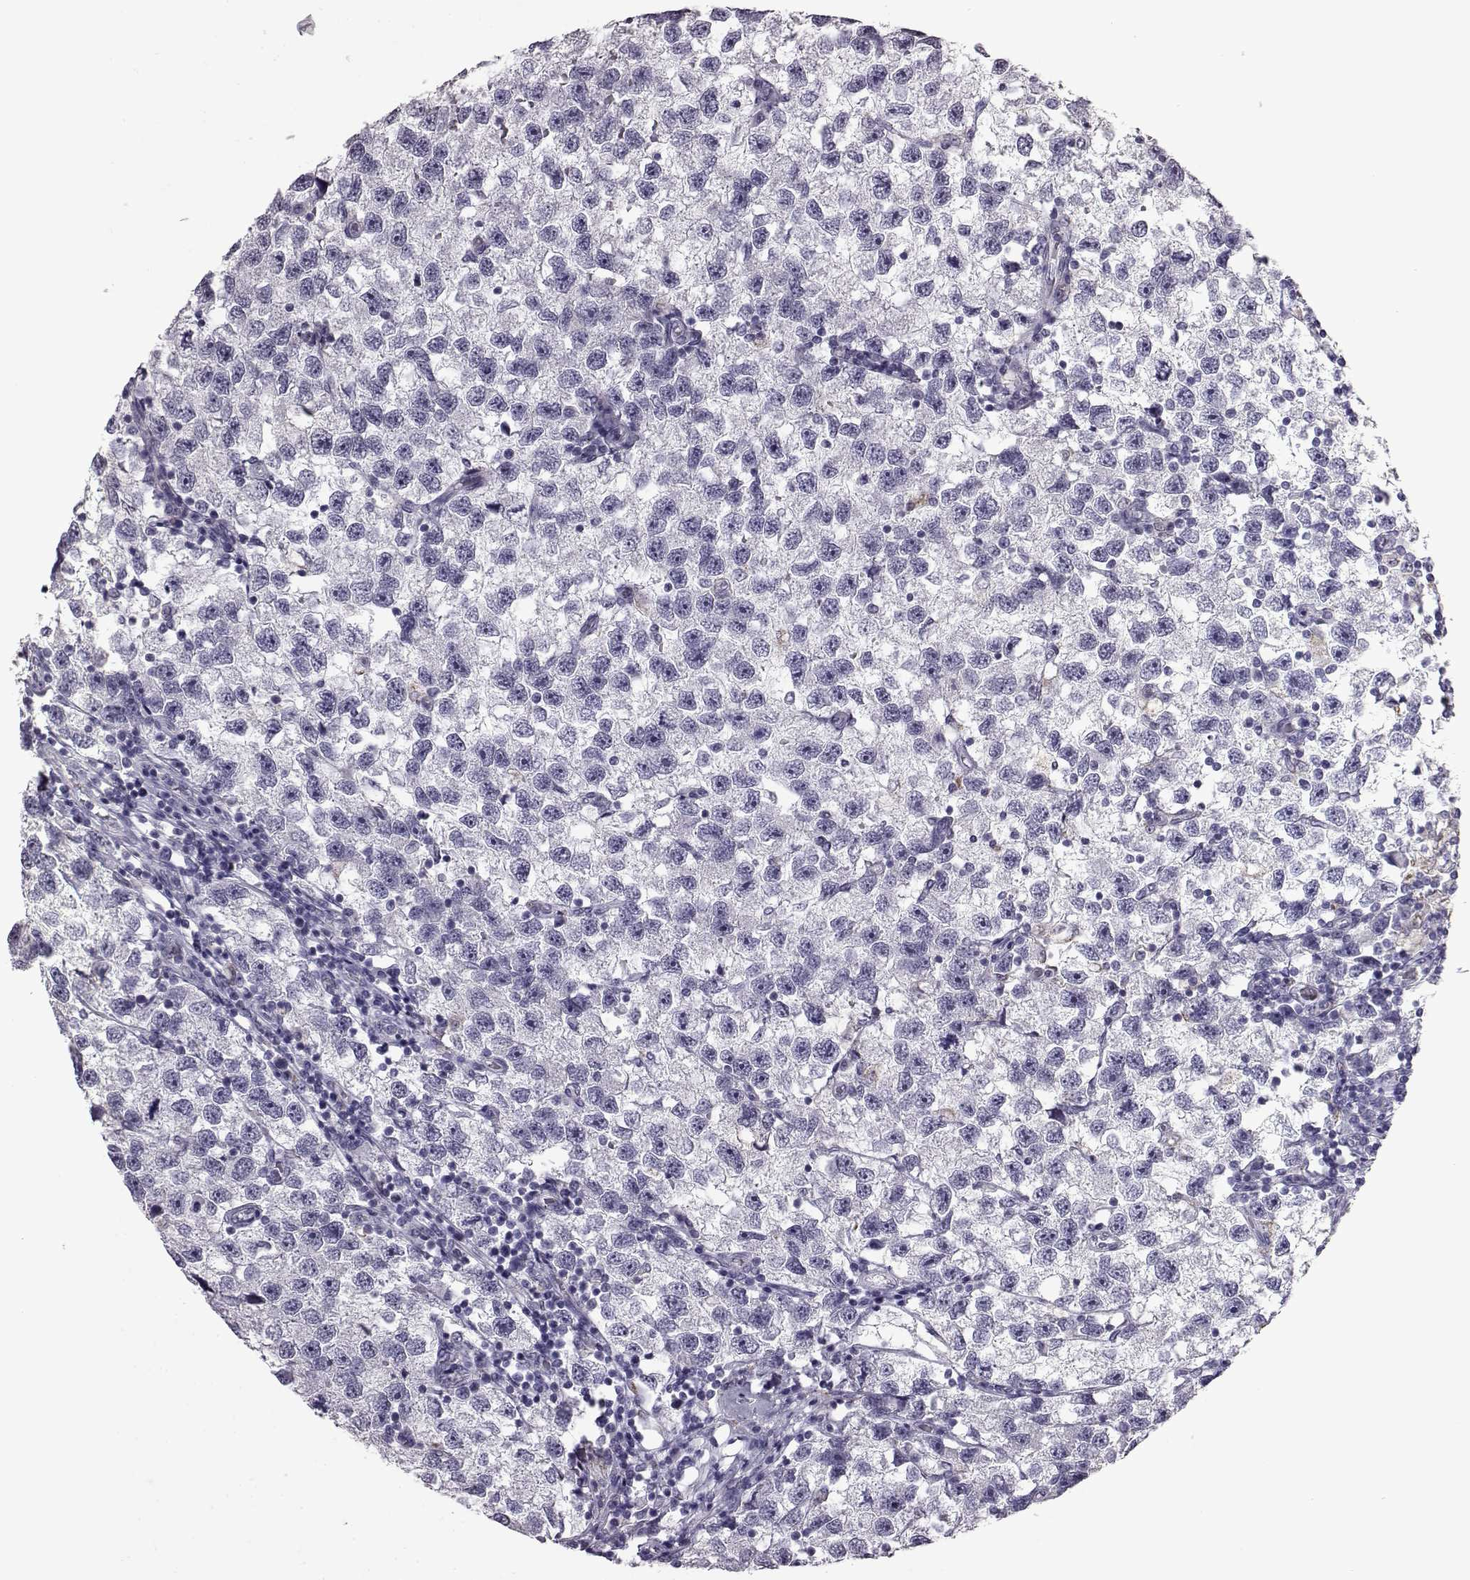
{"staining": {"intensity": "negative", "quantity": "none", "location": "none"}, "tissue": "testis cancer", "cell_type": "Tumor cells", "image_type": "cancer", "snomed": [{"axis": "morphology", "description": "Seminoma, NOS"}, {"axis": "topography", "description": "Testis"}], "caption": "The immunohistochemistry (IHC) micrograph has no significant staining in tumor cells of seminoma (testis) tissue. (Brightfield microscopy of DAB (3,3'-diaminobenzidine) immunohistochemistry (IHC) at high magnification).", "gene": "PRR9", "patient": {"sex": "male", "age": 26}}